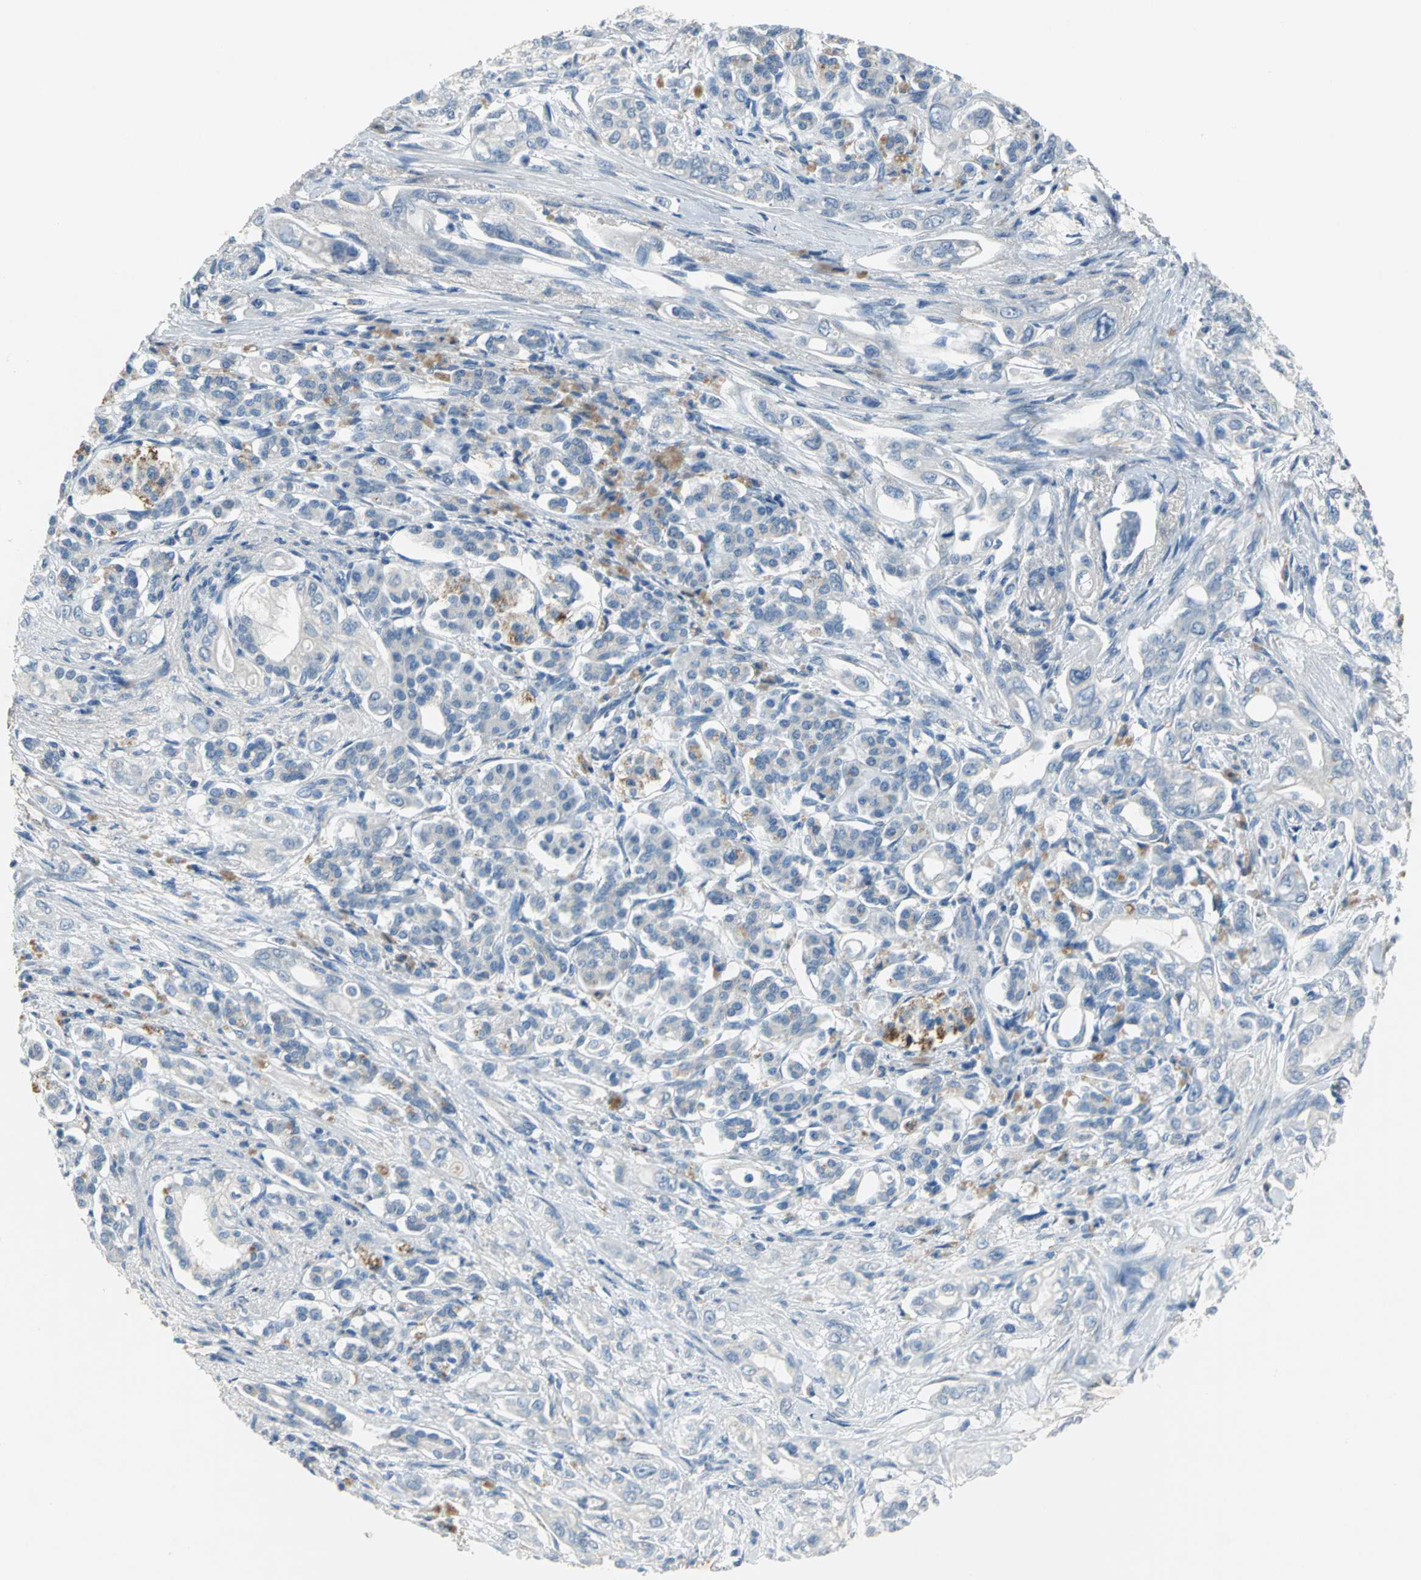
{"staining": {"intensity": "negative", "quantity": "none", "location": "none"}, "tissue": "pancreatic cancer", "cell_type": "Tumor cells", "image_type": "cancer", "snomed": [{"axis": "morphology", "description": "Normal tissue, NOS"}, {"axis": "topography", "description": "Pancreas"}], "caption": "An immunohistochemistry (IHC) micrograph of pancreatic cancer is shown. There is no staining in tumor cells of pancreatic cancer.", "gene": "PTGDS", "patient": {"sex": "male", "age": 42}}